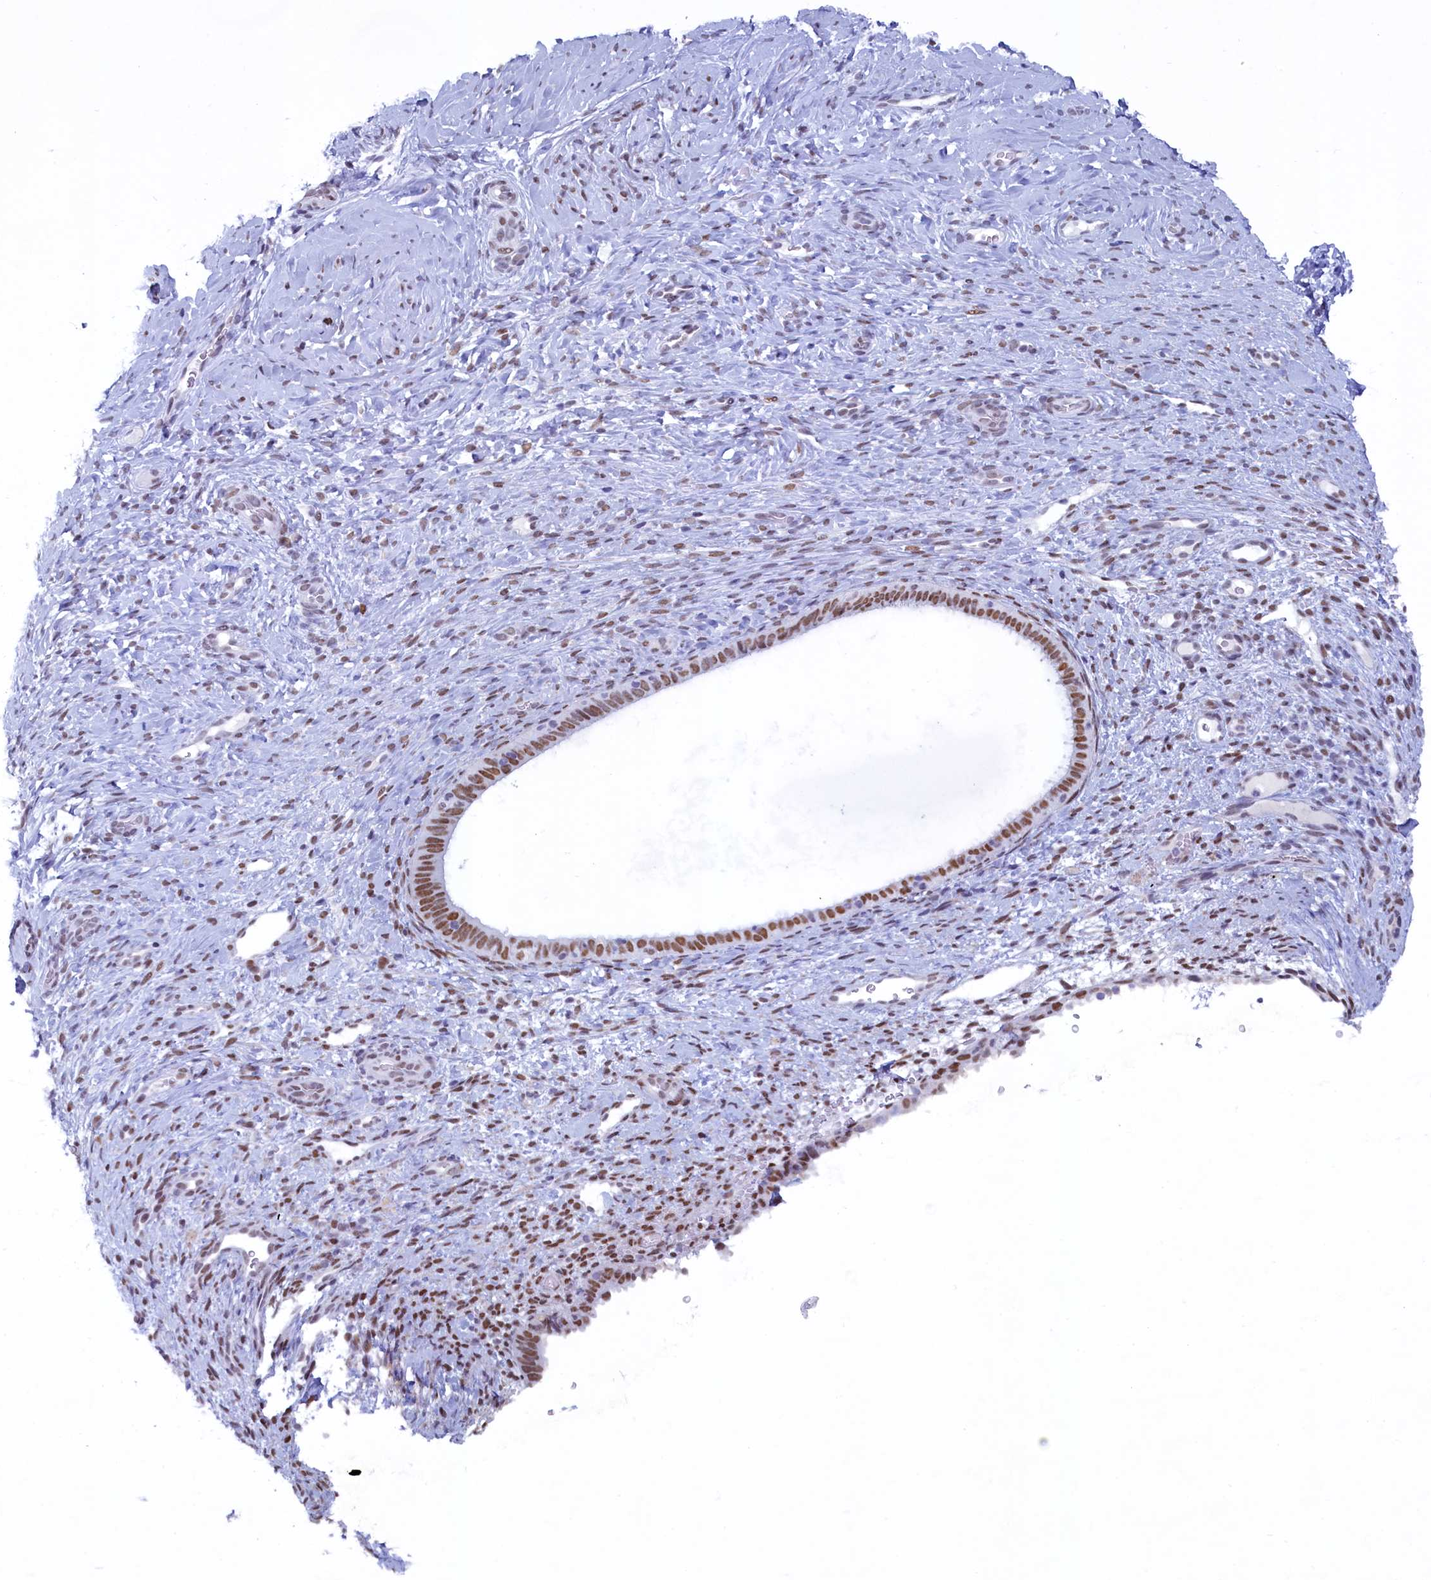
{"staining": {"intensity": "weak", "quantity": ">75%", "location": "nuclear"}, "tissue": "endometrium", "cell_type": "Cells in endometrial stroma", "image_type": "normal", "snomed": [{"axis": "morphology", "description": "Normal tissue, NOS"}, {"axis": "topography", "description": "Endometrium"}], "caption": "A micrograph of endometrium stained for a protein demonstrates weak nuclear brown staining in cells in endometrial stroma. The protein of interest is shown in brown color, while the nuclei are stained blue.", "gene": "SUGP2", "patient": {"sex": "female", "age": 65}}